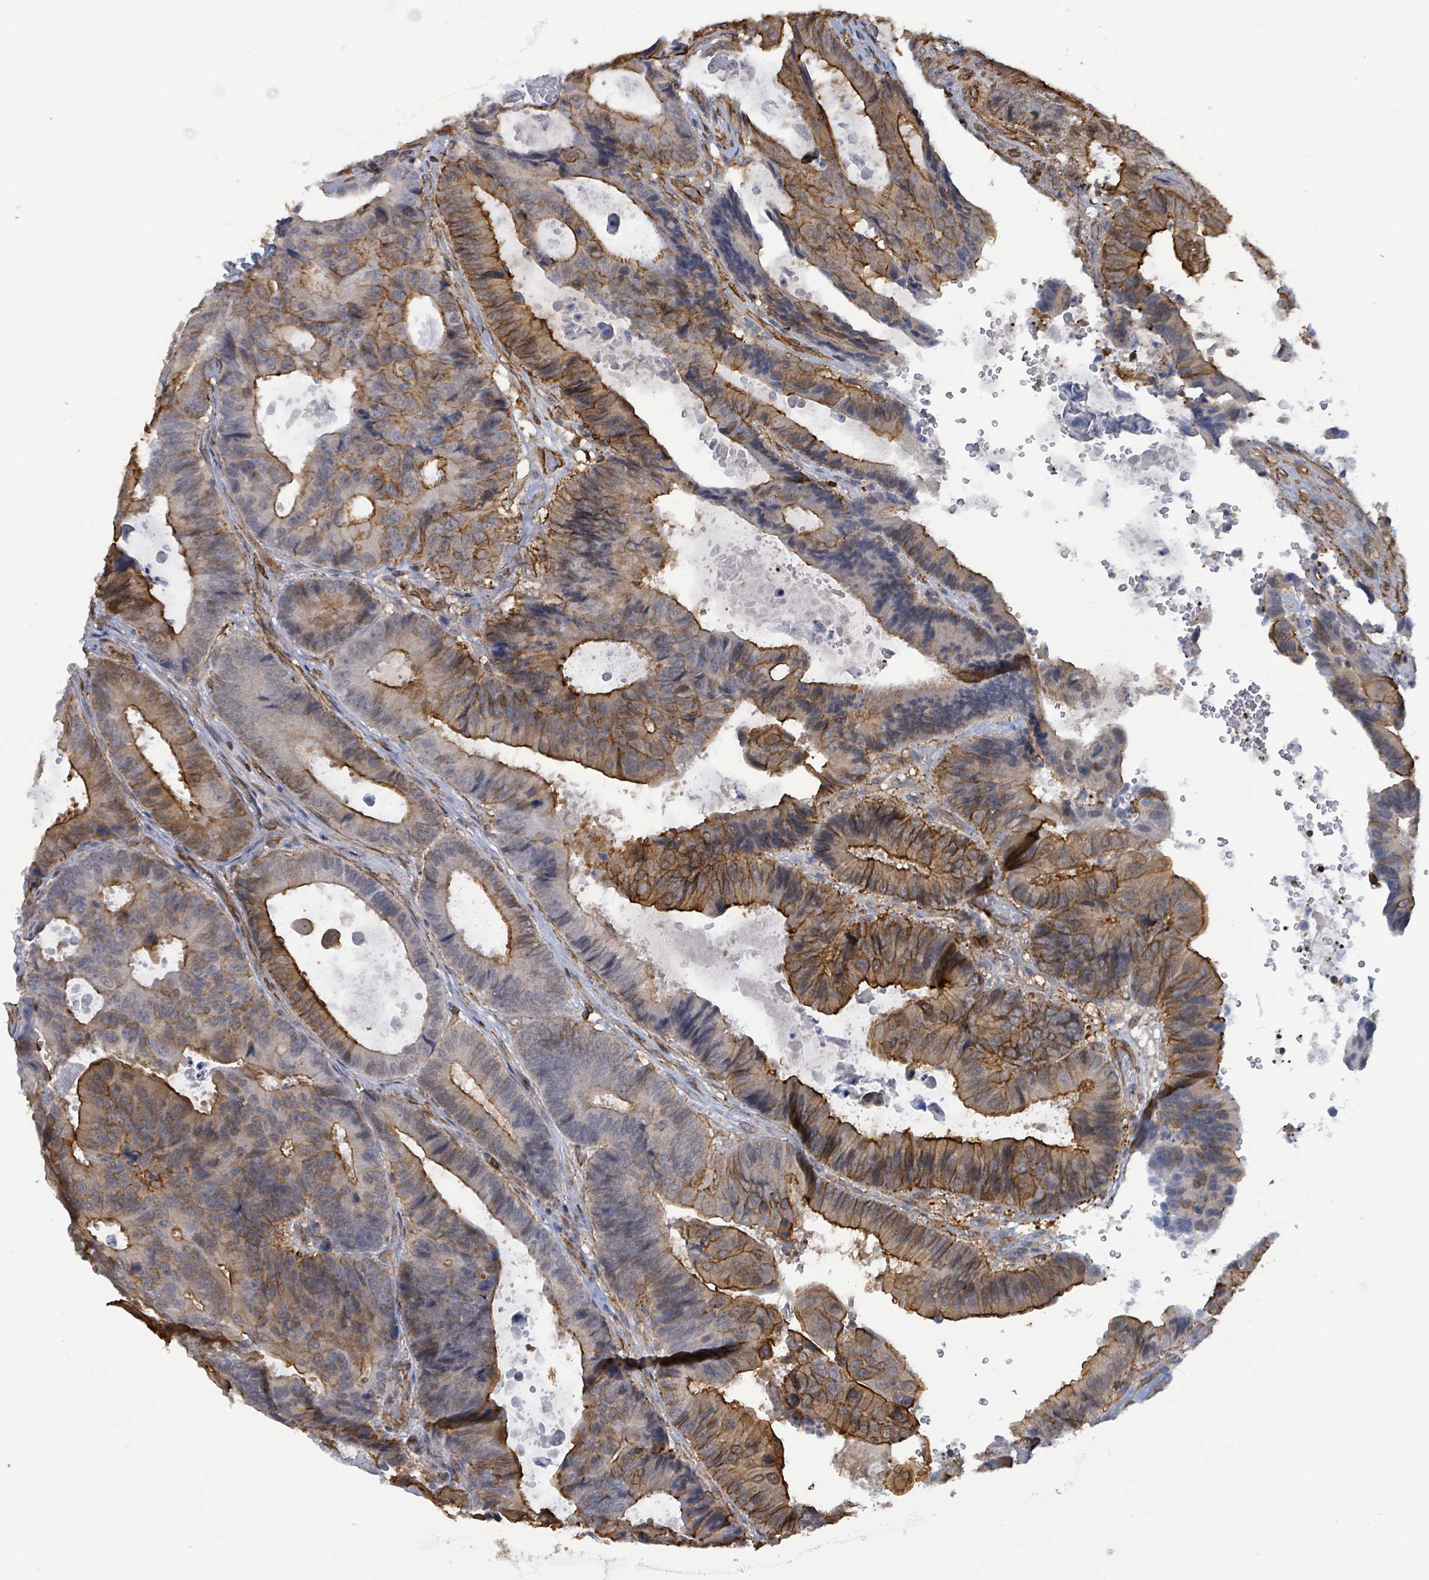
{"staining": {"intensity": "moderate", "quantity": "25%-75%", "location": "cytoplasmic/membranous"}, "tissue": "colorectal cancer", "cell_type": "Tumor cells", "image_type": "cancer", "snomed": [{"axis": "morphology", "description": "Adenocarcinoma, NOS"}, {"axis": "topography", "description": "Colon"}], "caption": "Adenocarcinoma (colorectal) stained with DAB (3,3'-diaminobenzidine) immunohistochemistry (IHC) exhibits medium levels of moderate cytoplasmic/membranous positivity in about 25%-75% of tumor cells.", "gene": "PRKRIP1", "patient": {"sex": "male", "age": 85}}